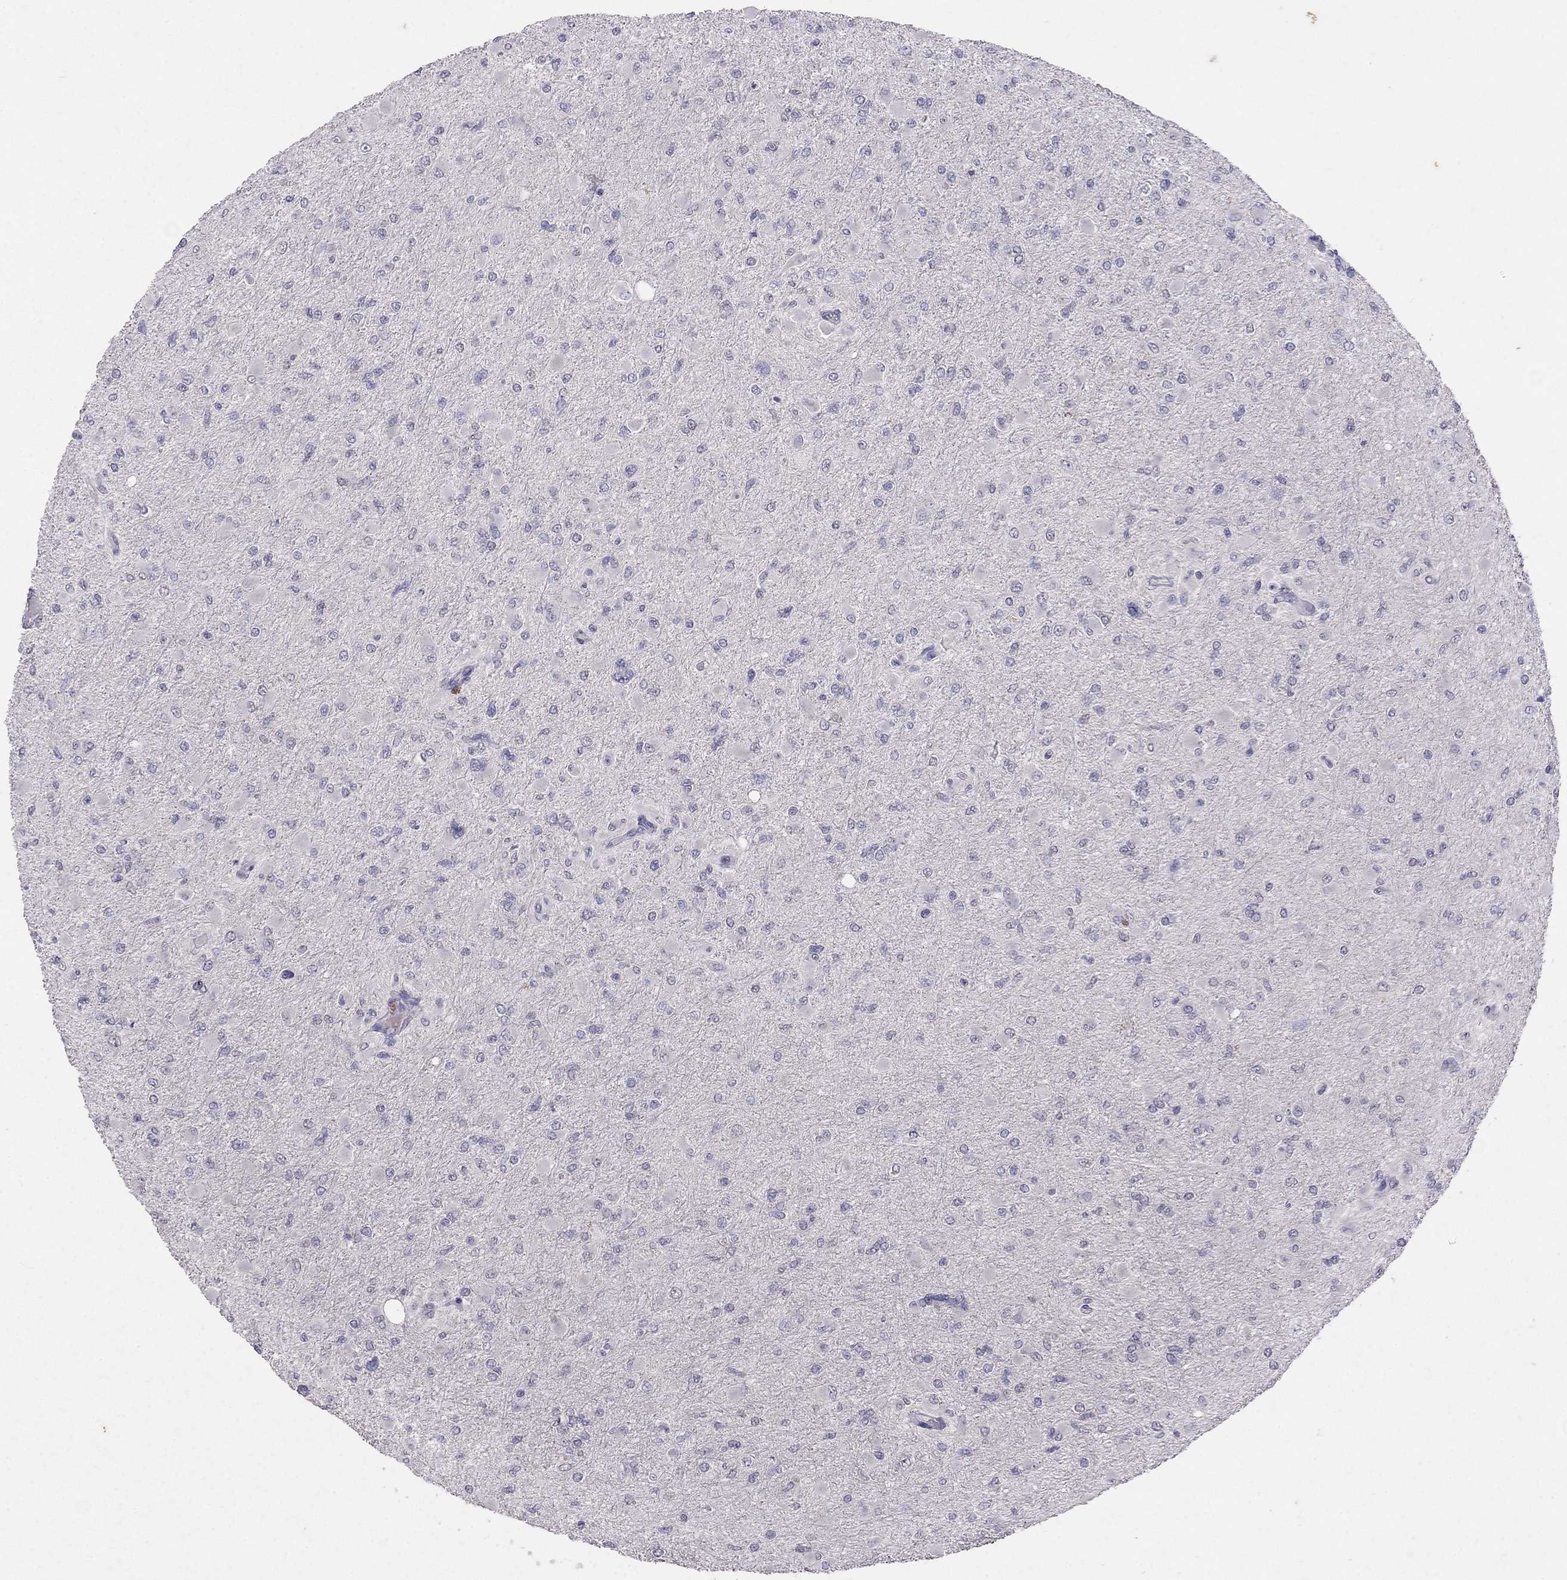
{"staining": {"intensity": "negative", "quantity": "none", "location": "none"}, "tissue": "glioma", "cell_type": "Tumor cells", "image_type": "cancer", "snomed": [{"axis": "morphology", "description": "Glioma, malignant, High grade"}, {"axis": "topography", "description": "Cerebral cortex"}], "caption": "A high-resolution histopathology image shows IHC staining of malignant glioma (high-grade), which displays no significant expression in tumor cells.", "gene": "FST", "patient": {"sex": "female", "age": 36}}